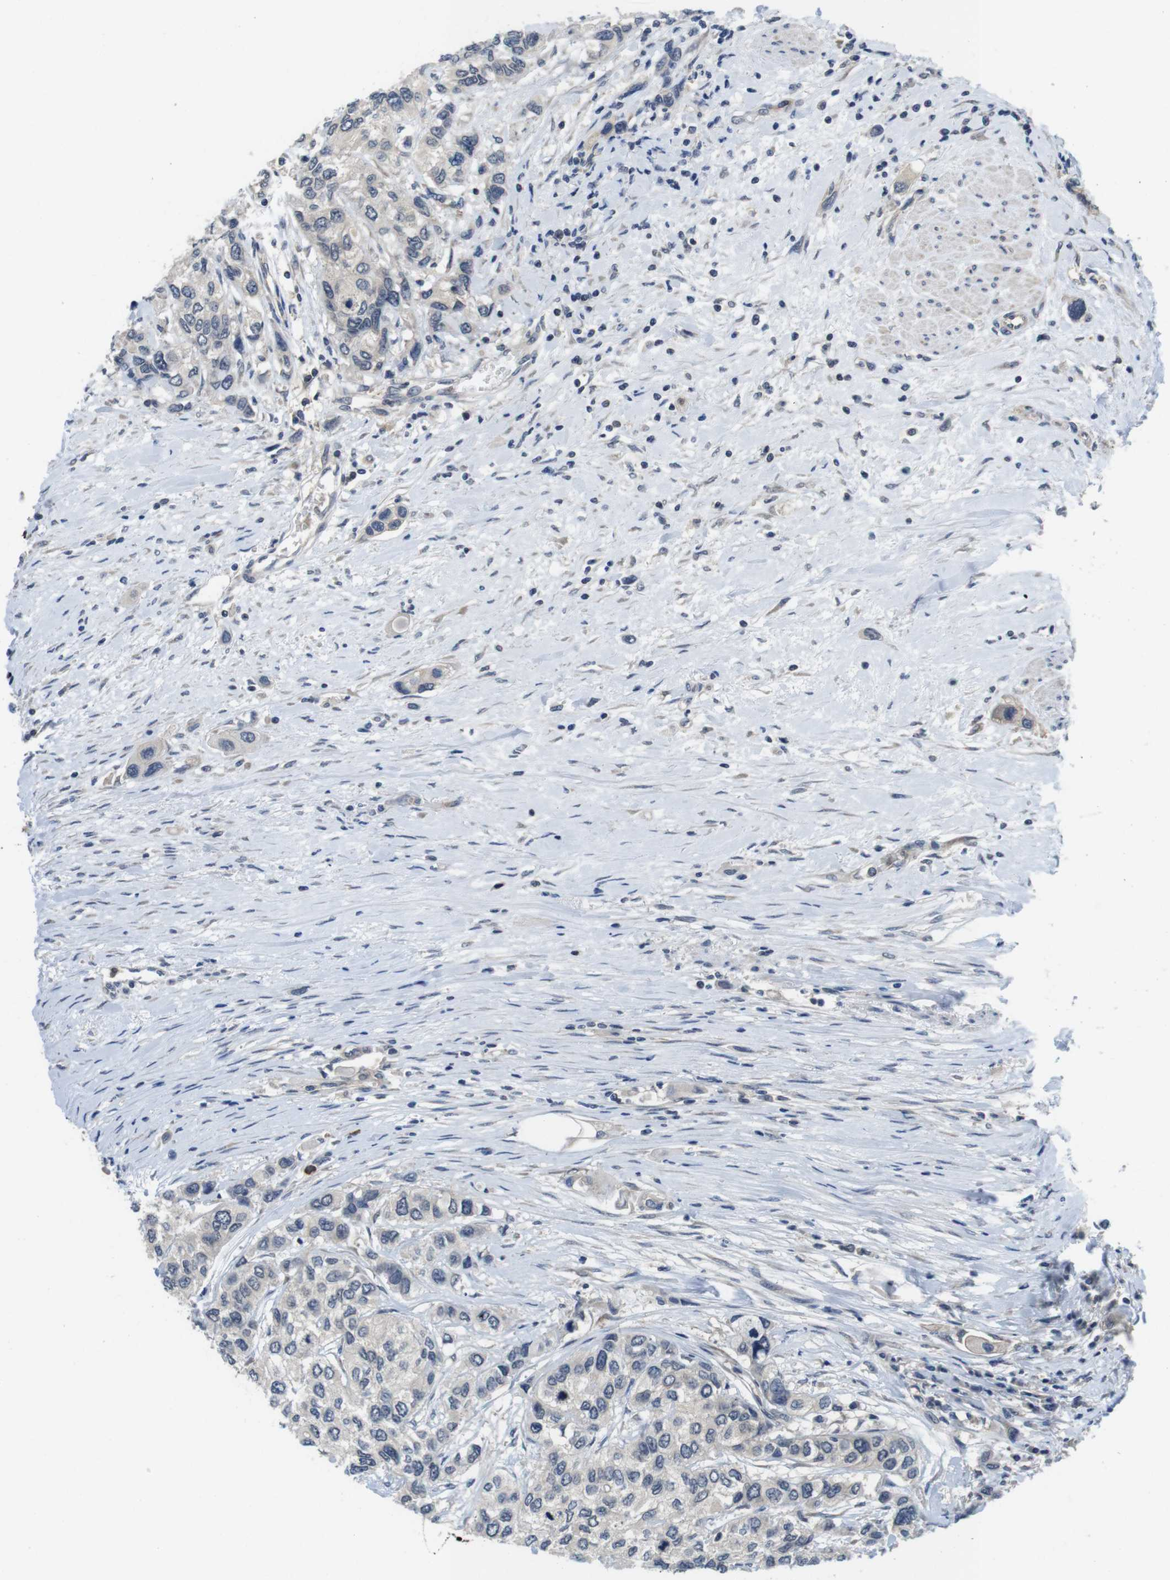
{"staining": {"intensity": "negative", "quantity": "none", "location": "none"}, "tissue": "urothelial cancer", "cell_type": "Tumor cells", "image_type": "cancer", "snomed": [{"axis": "morphology", "description": "Urothelial carcinoma, High grade"}, {"axis": "topography", "description": "Urinary bladder"}], "caption": "Urothelial cancer was stained to show a protein in brown. There is no significant expression in tumor cells.", "gene": "FADD", "patient": {"sex": "female", "age": 56}}